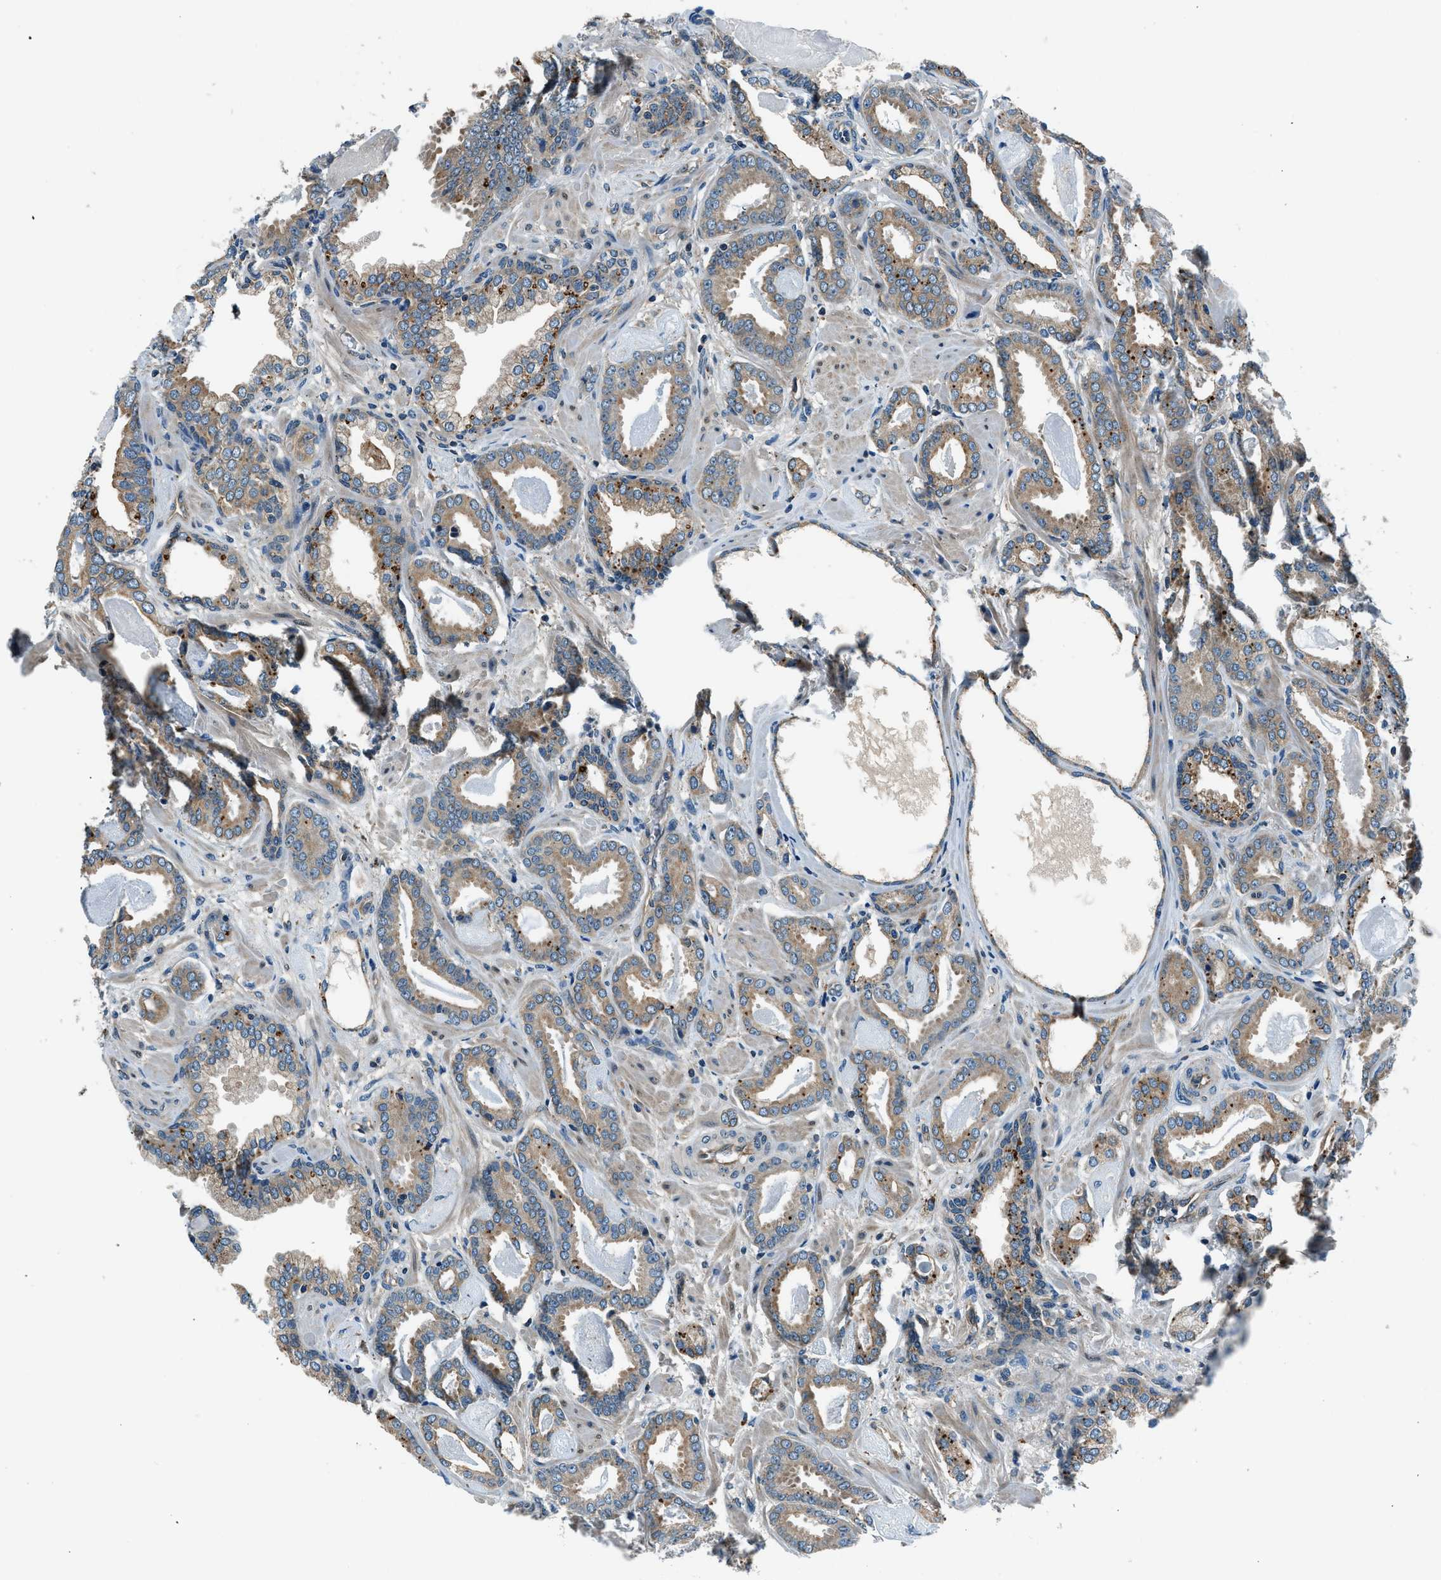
{"staining": {"intensity": "moderate", "quantity": ">75%", "location": "cytoplasmic/membranous"}, "tissue": "prostate cancer", "cell_type": "Tumor cells", "image_type": "cancer", "snomed": [{"axis": "morphology", "description": "Adenocarcinoma, Low grade"}, {"axis": "topography", "description": "Prostate"}], "caption": "This photomicrograph shows prostate cancer stained with IHC to label a protein in brown. The cytoplasmic/membranous of tumor cells show moderate positivity for the protein. Nuclei are counter-stained blue.", "gene": "SLC19A2", "patient": {"sex": "male", "age": 53}}